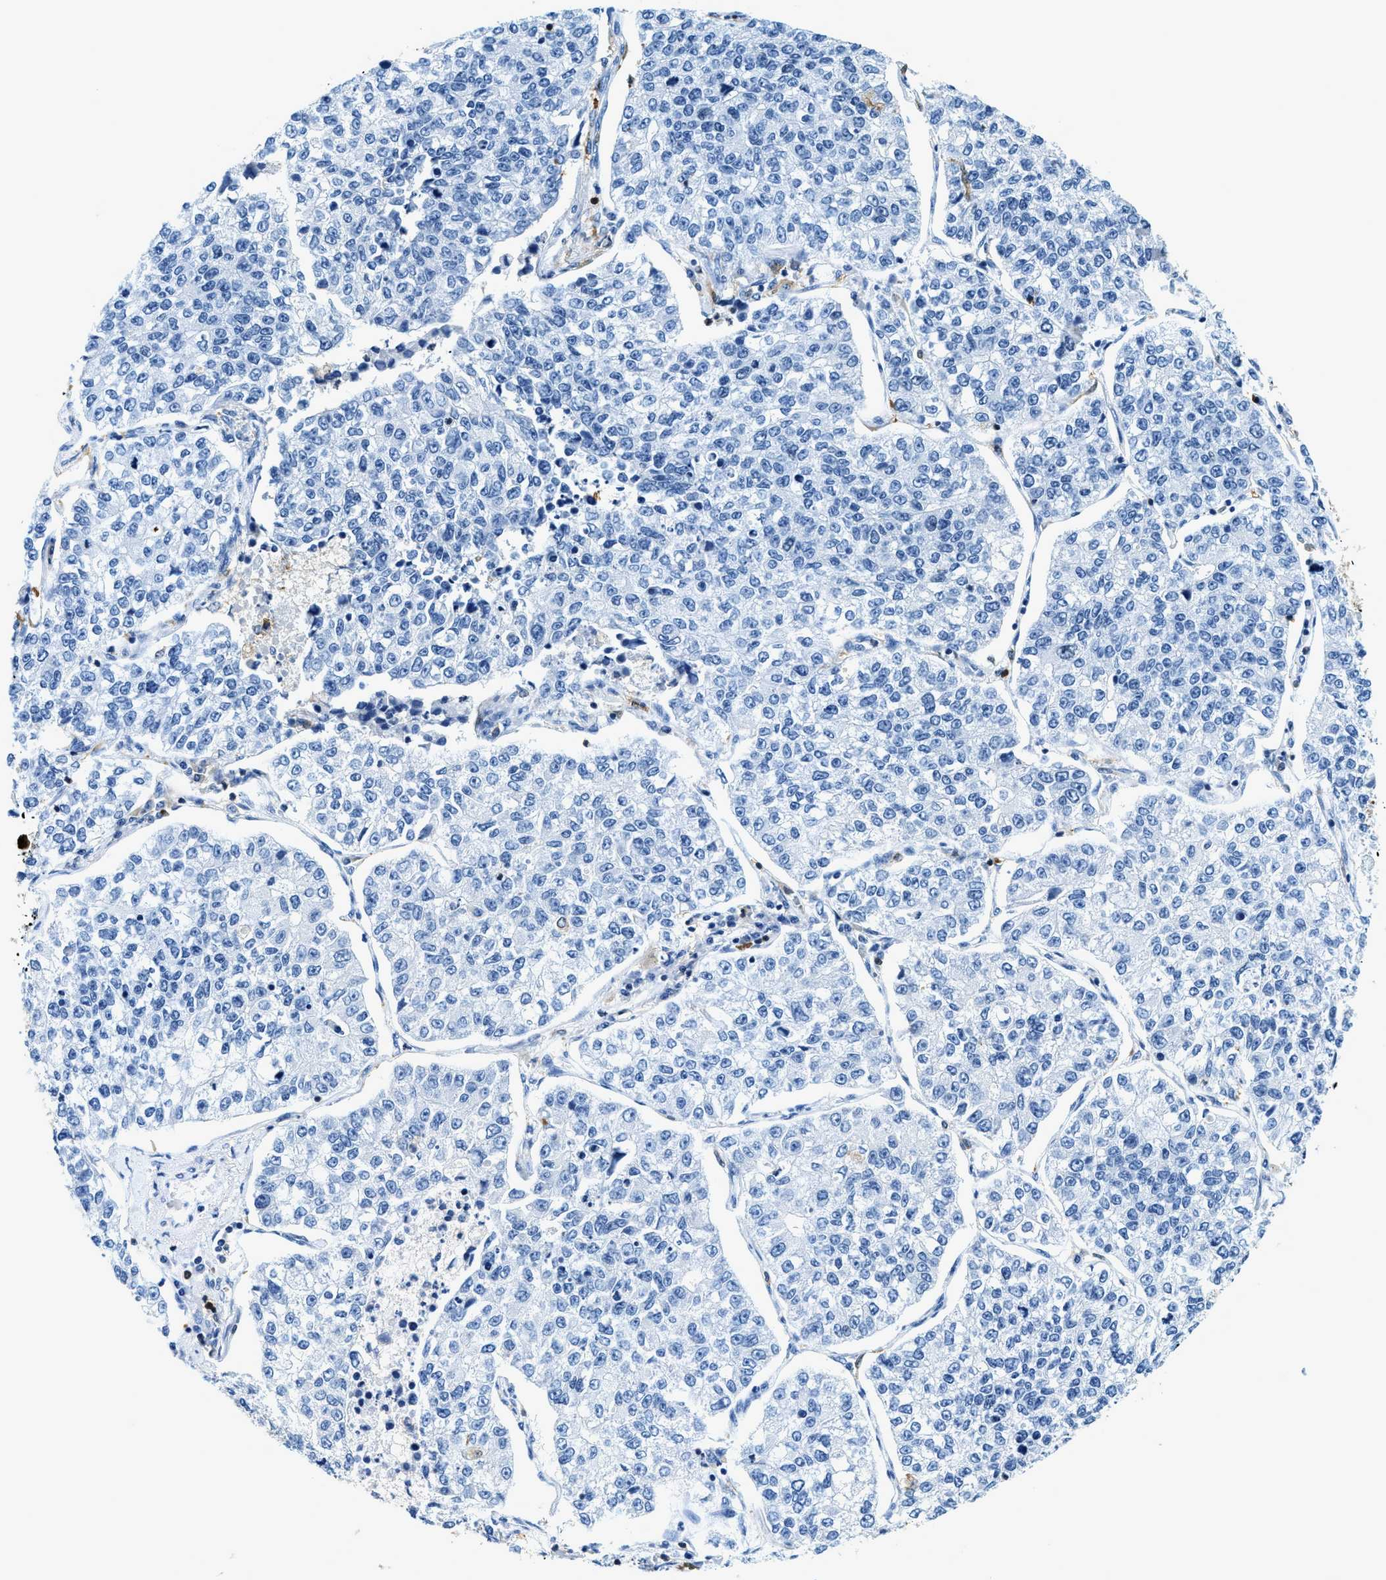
{"staining": {"intensity": "negative", "quantity": "none", "location": "none"}, "tissue": "lung cancer", "cell_type": "Tumor cells", "image_type": "cancer", "snomed": [{"axis": "morphology", "description": "Adenocarcinoma, NOS"}, {"axis": "topography", "description": "Lung"}], "caption": "A micrograph of human adenocarcinoma (lung) is negative for staining in tumor cells.", "gene": "CAPG", "patient": {"sex": "male", "age": 49}}